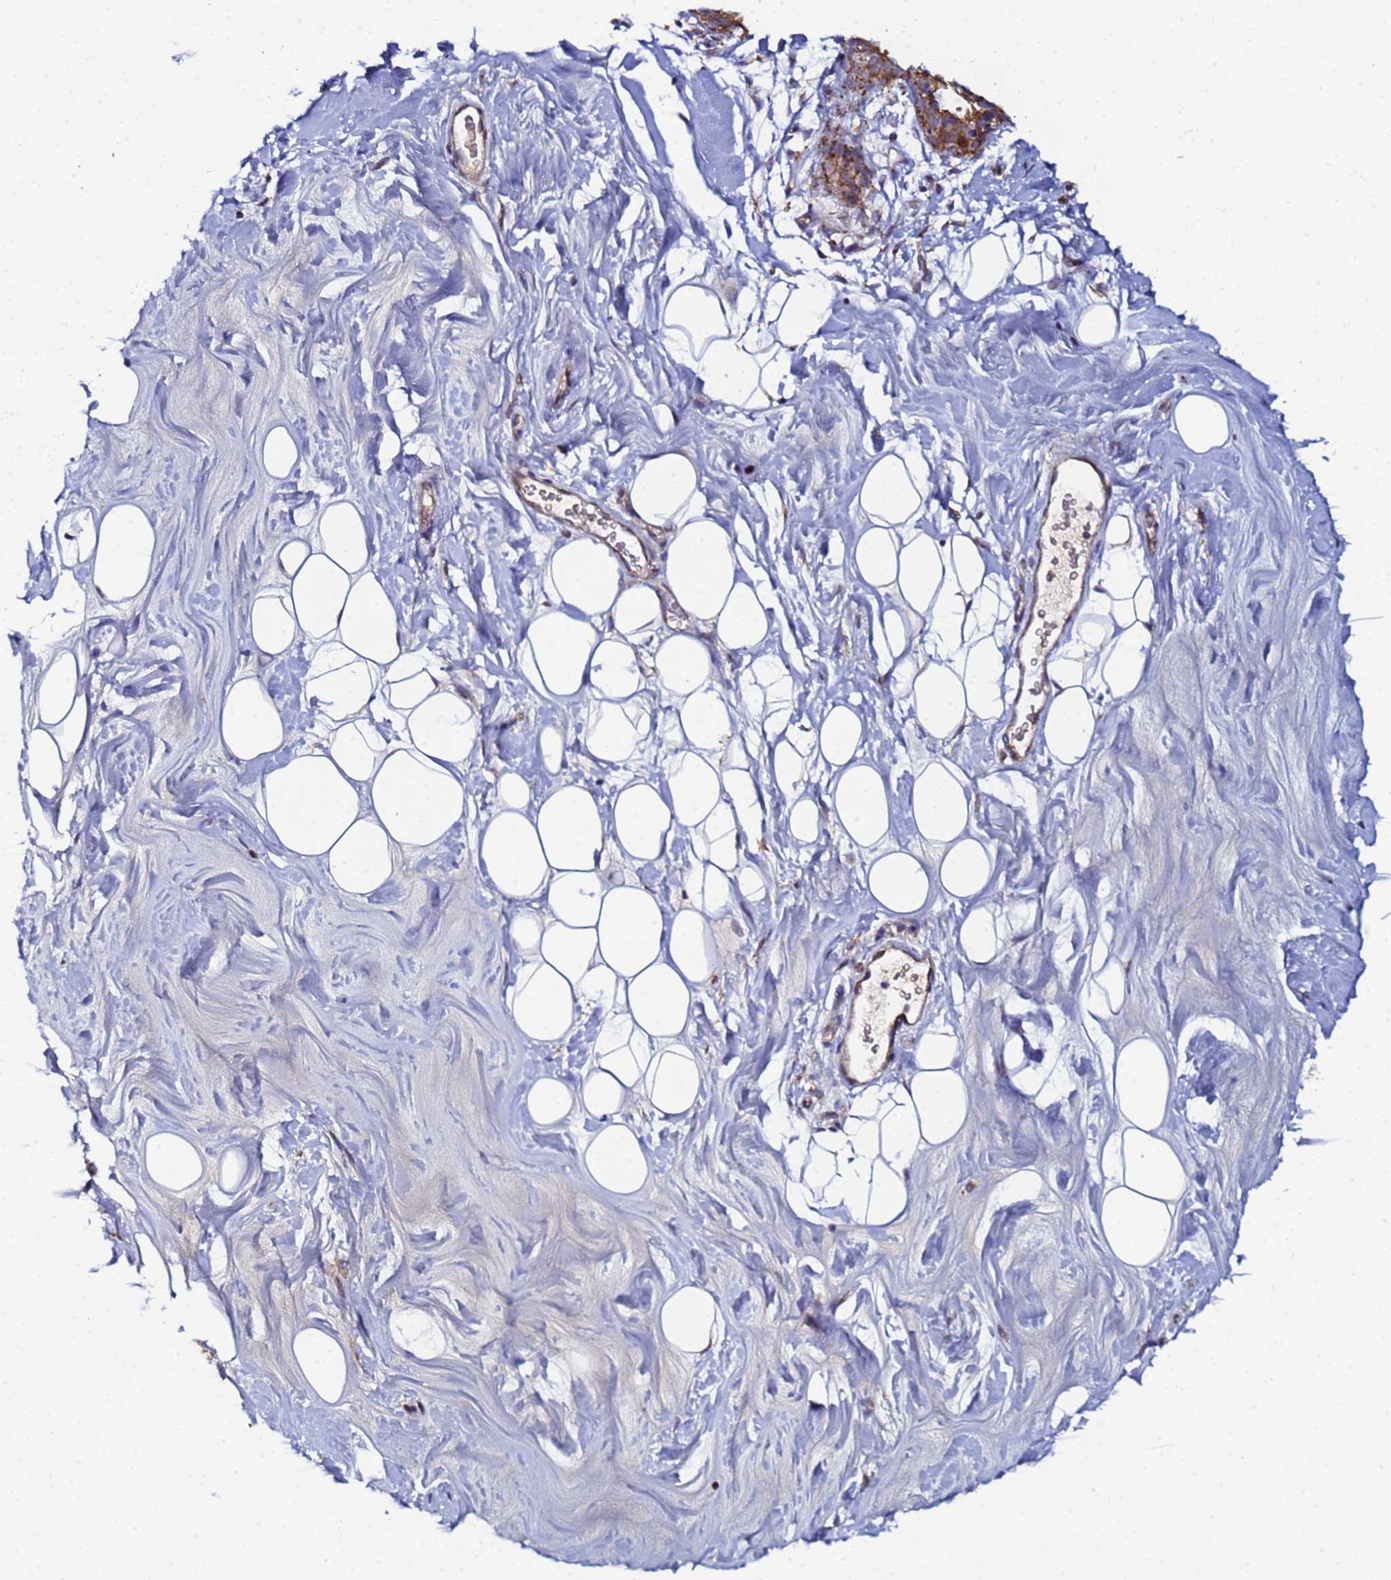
{"staining": {"intensity": "weak", "quantity": "<25%", "location": "cytoplasmic/membranous"}, "tissue": "adipose tissue", "cell_type": "Adipocytes", "image_type": "normal", "snomed": [{"axis": "morphology", "description": "Normal tissue, NOS"}, {"axis": "topography", "description": "Breast"}], "caption": "A micrograph of adipose tissue stained for a protein displays no brown staining in adipocytes.", "gene": "CCDC127", "patient": {"sex": "female", "age": 26}}